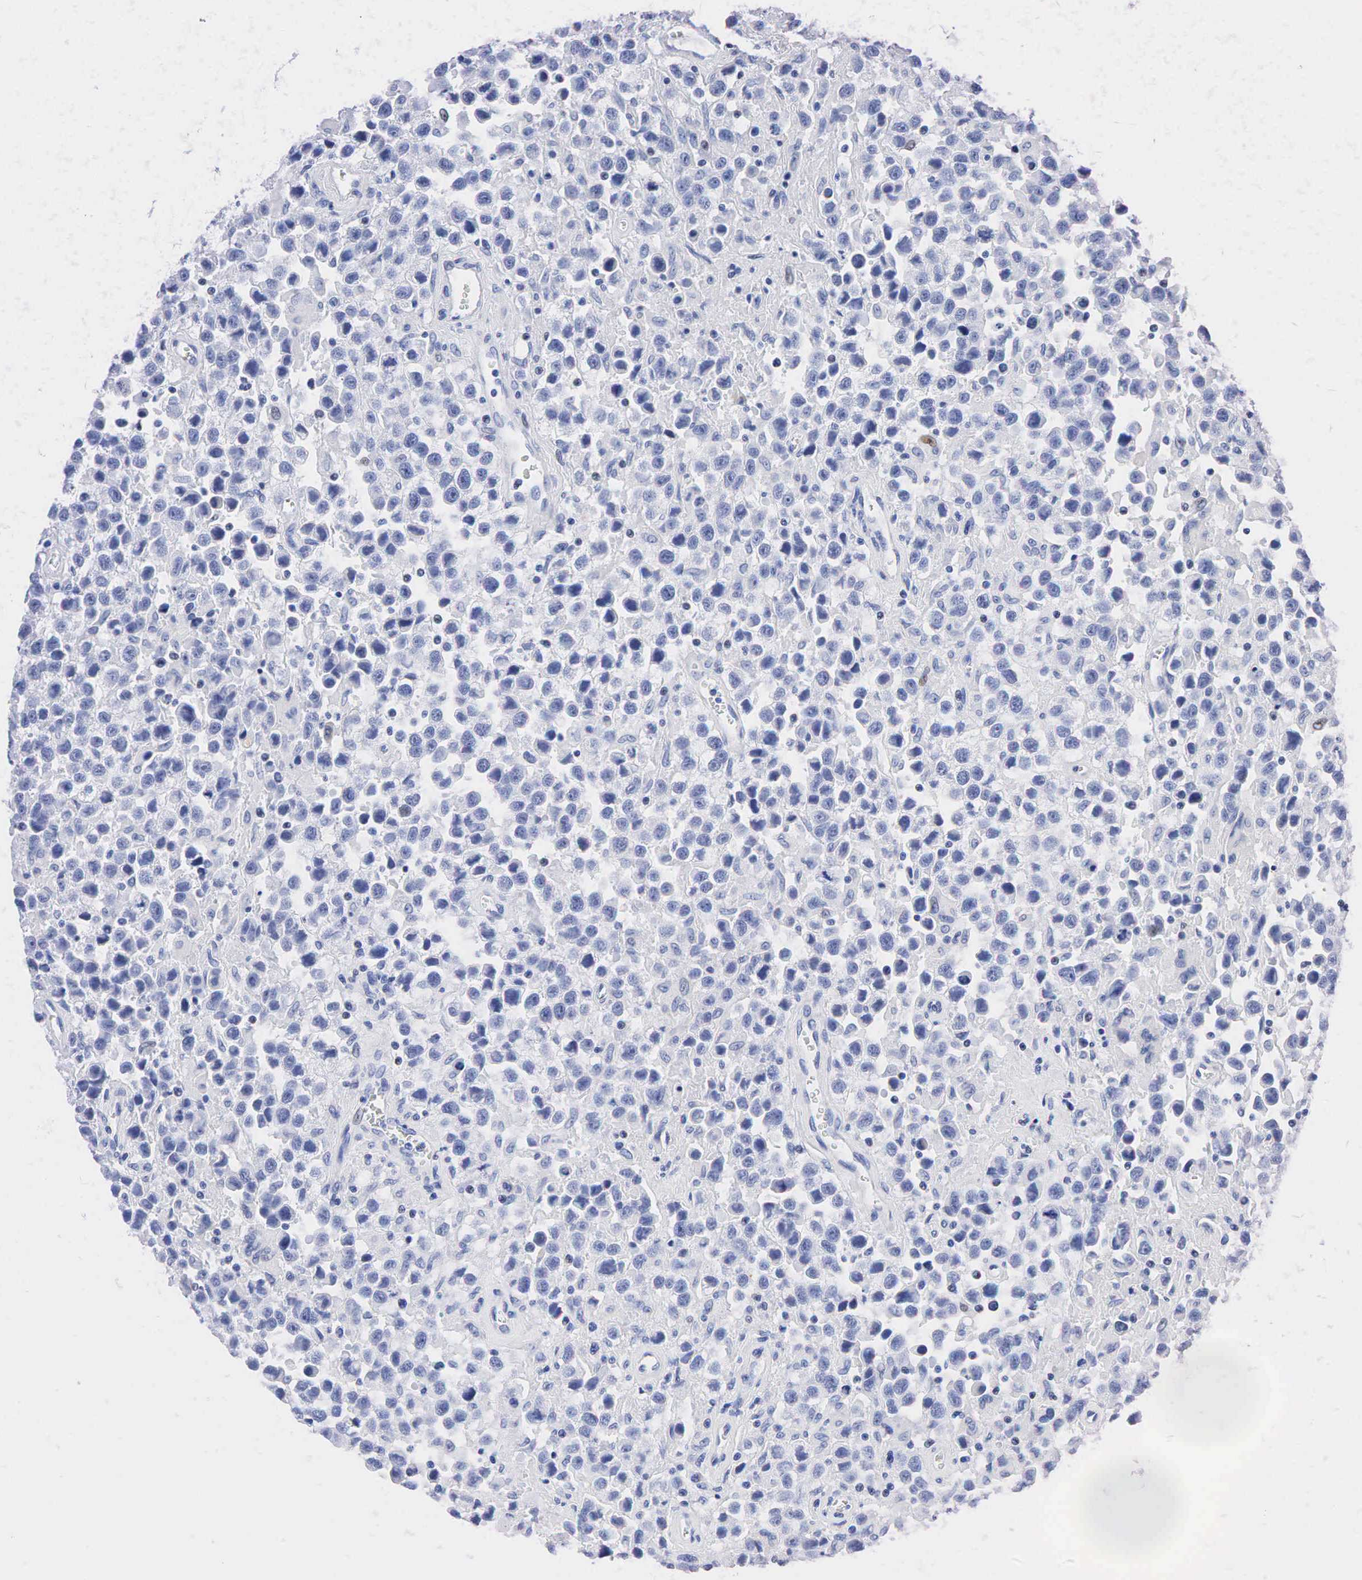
{"staining": {"intensity": "weak", "quantity": "<25%", "location": "cytoplasmic/membranous,nuclear"}, "tissue": "testis cancer", "cell_type": "Tumor cells", "image_type": "cancer", "snomed": [{"axis": "morphology", "description": "Seminoma, NOS"}, {"axis": "topography", "description": "Testis"}], "caption": "The IHC image has no significant staining in tumor cells of seminoma (testis) tissue.", "gene": "PTH", "patient": {"sex": "male", "age": 43}}